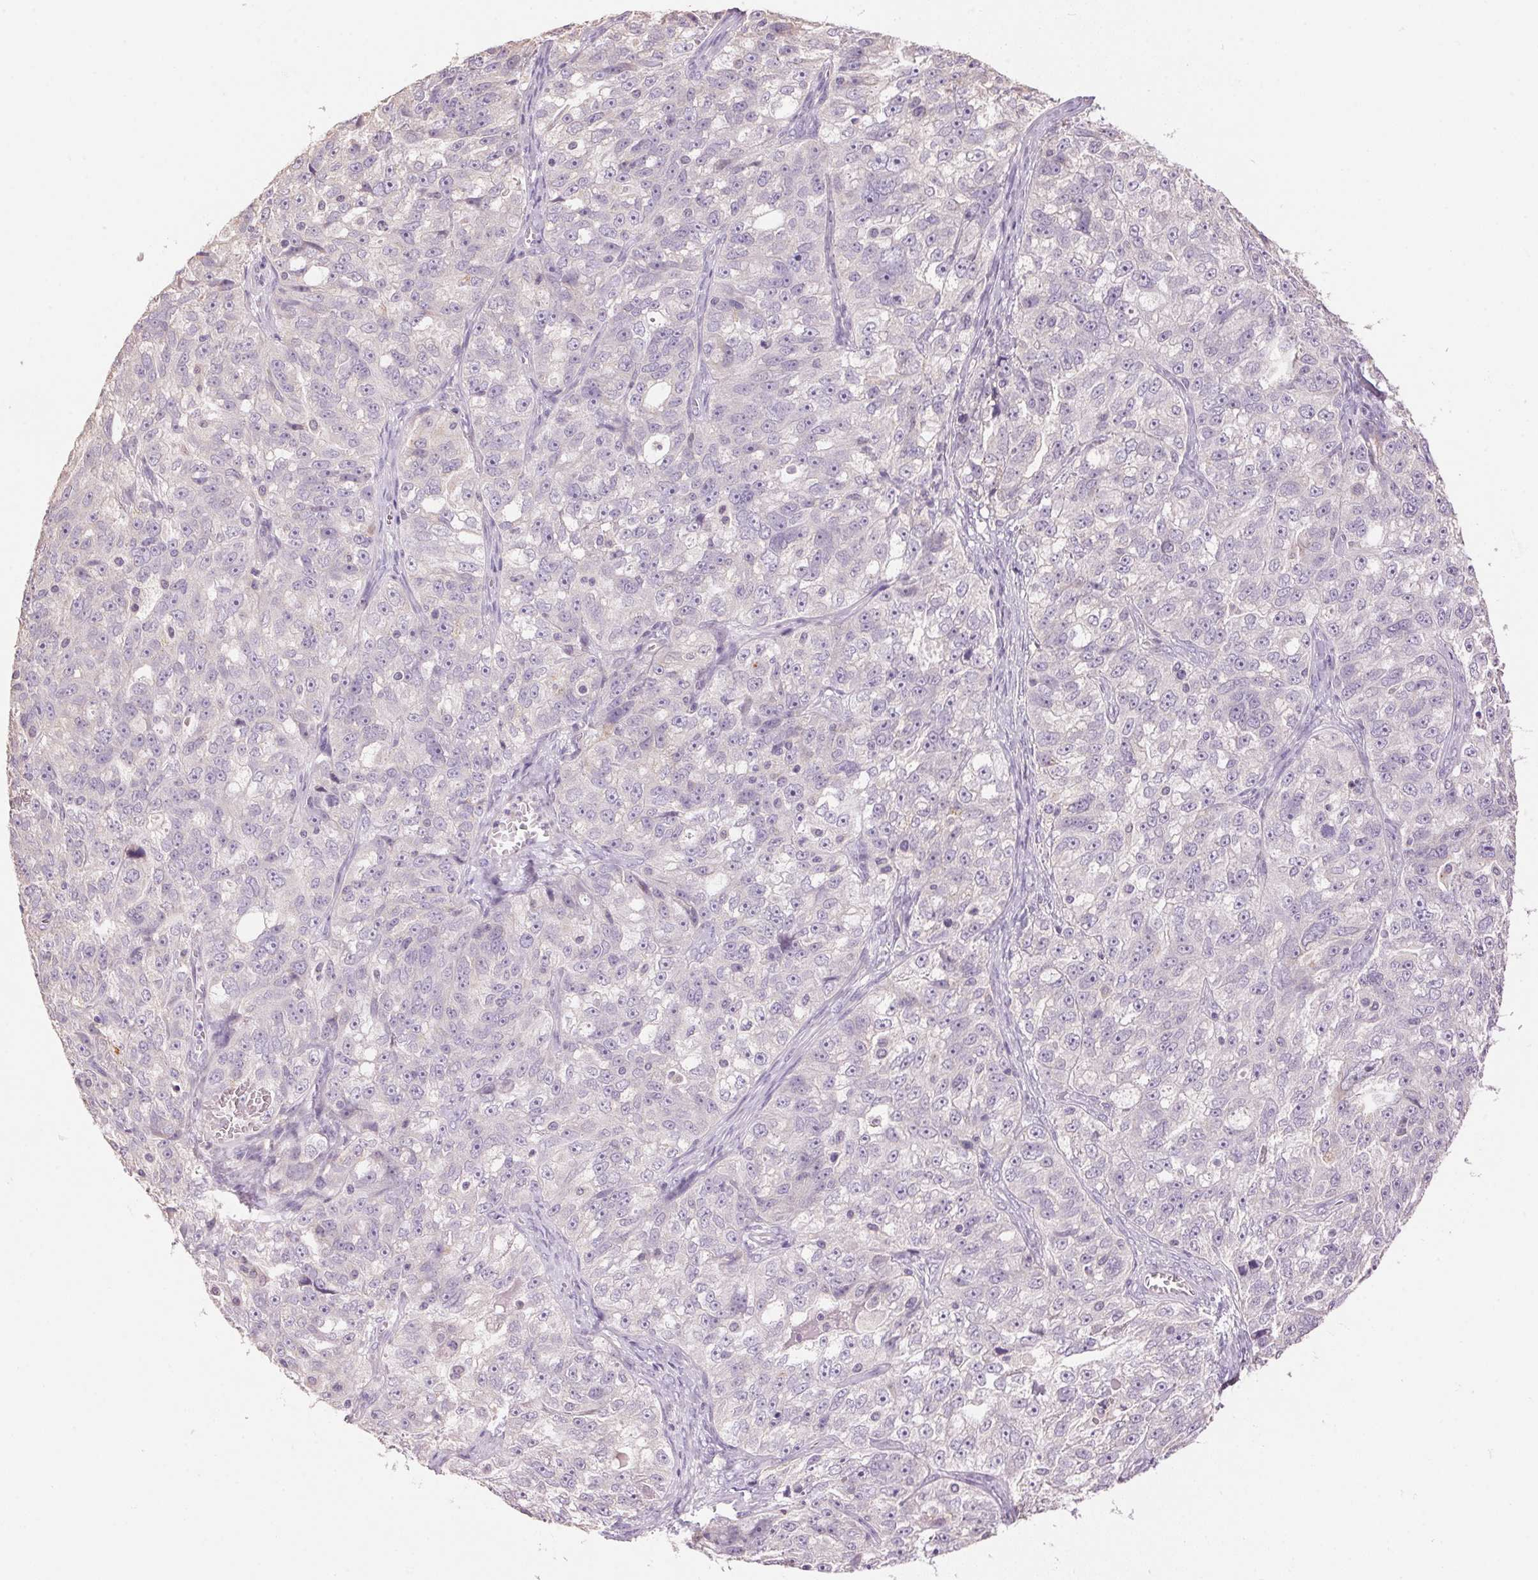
{"staining": {"intensity": "negative", "quantity": "none", "location": "none"}, "tissue": "ovarian cancer", "cell_type": "Tumor cells", "image_type": "cancer", "snomed": [{"axis": "morphology", "description": "Cystadenocarcinoma, serous, NOS"}, {"axis": "topography", "description": "Ovary"}], "caption": "The immunohistochemistry photomicrograph has no significant staining in tumor cells of ovarian serous cystadenocarcinoma tissue.", "gene": "LYZL6", "patient": {"sex": "female", "age": 51}}